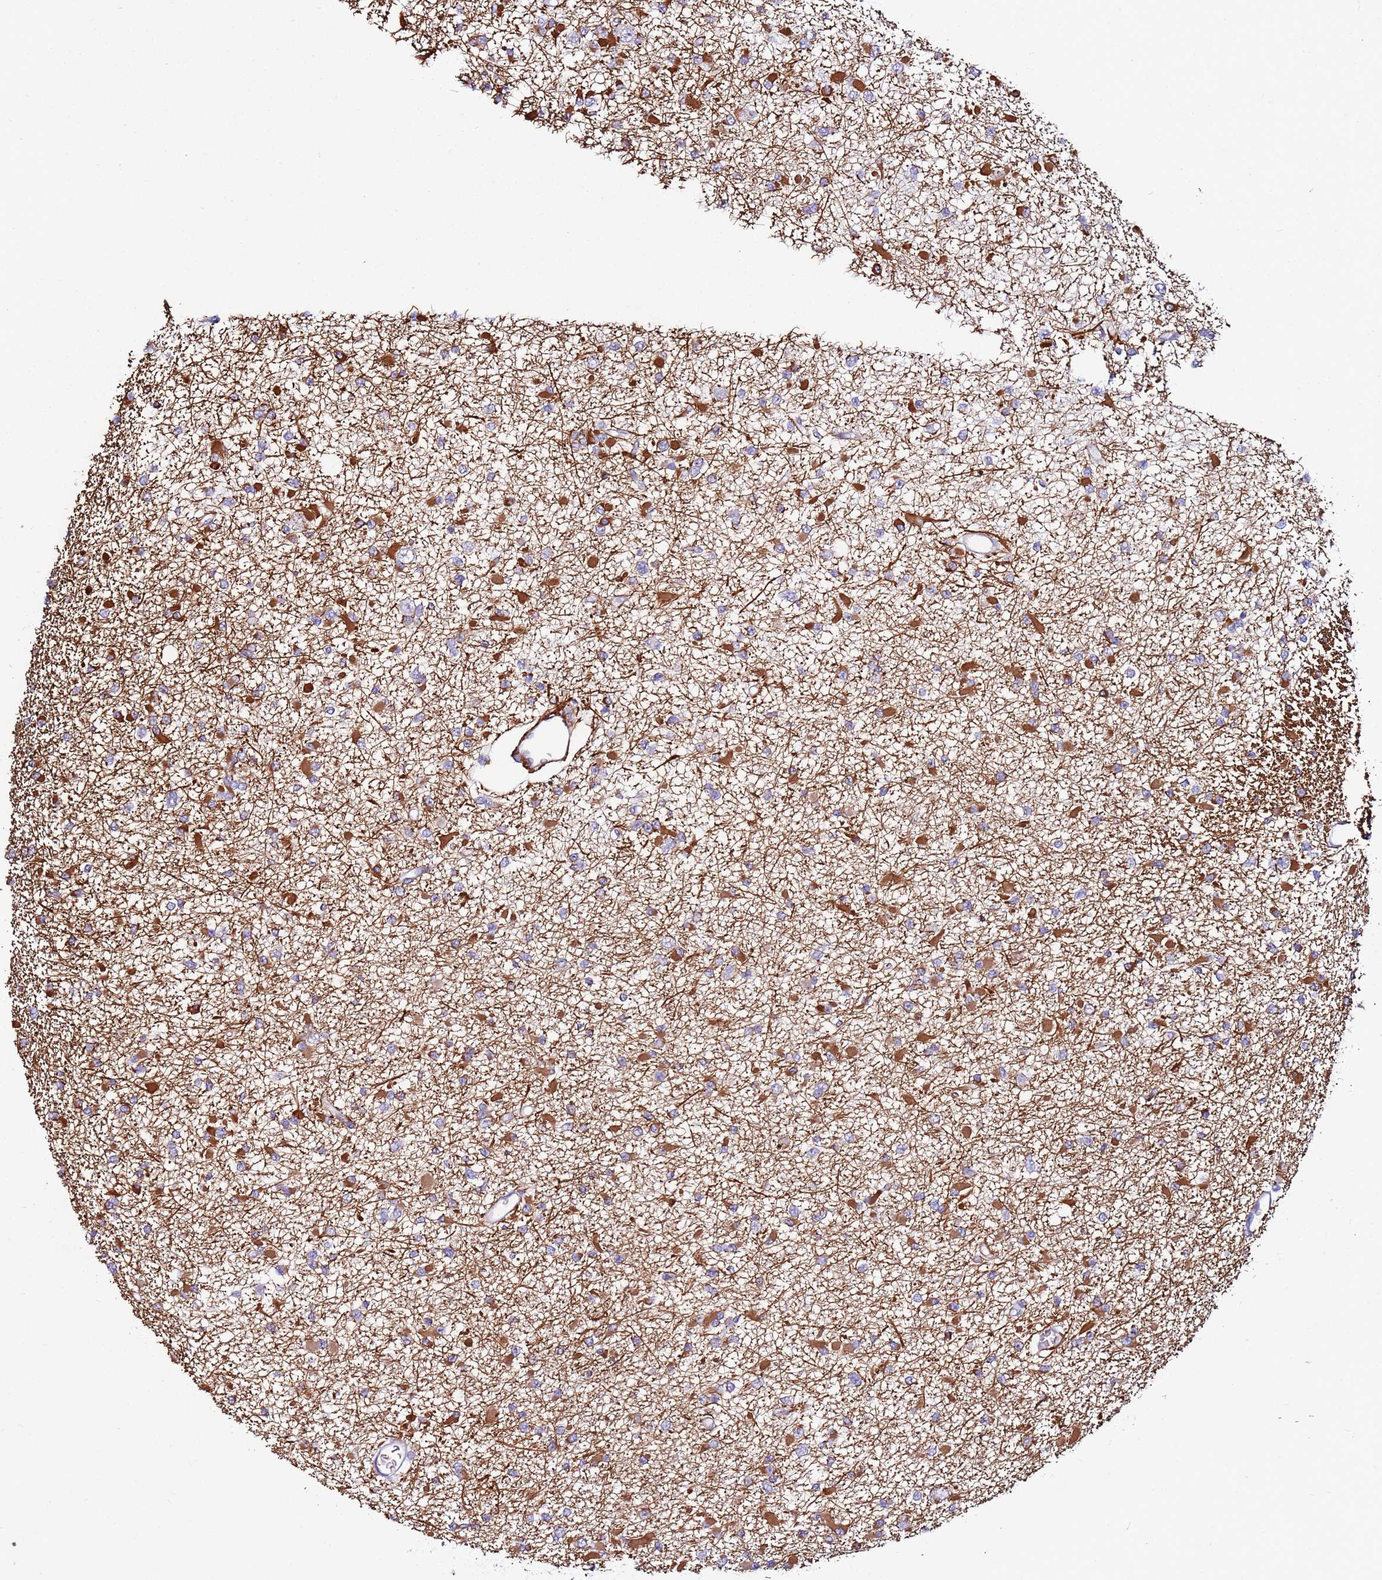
{"staining": {"intensity": "moderate", "quantity": "<25%", "location": "cytoplasmic/membranous"}, "tissue": "glioma", "cell_type": "Tumor cells", "image_type": "cancer", "snomed": [{"axis": "morphology", "description": "Glioma, malignant, Low grade"}, {"axis": "topography", "description": "Brain"}], "caption": "Human malignant low-grade glioma stained with a brown dye reveals moderate cytoplasmic/membranous positive expression in about <25% of tumor cells.", "gene": "SRRM5", "patient": {"sex": "female", "age": 22}}